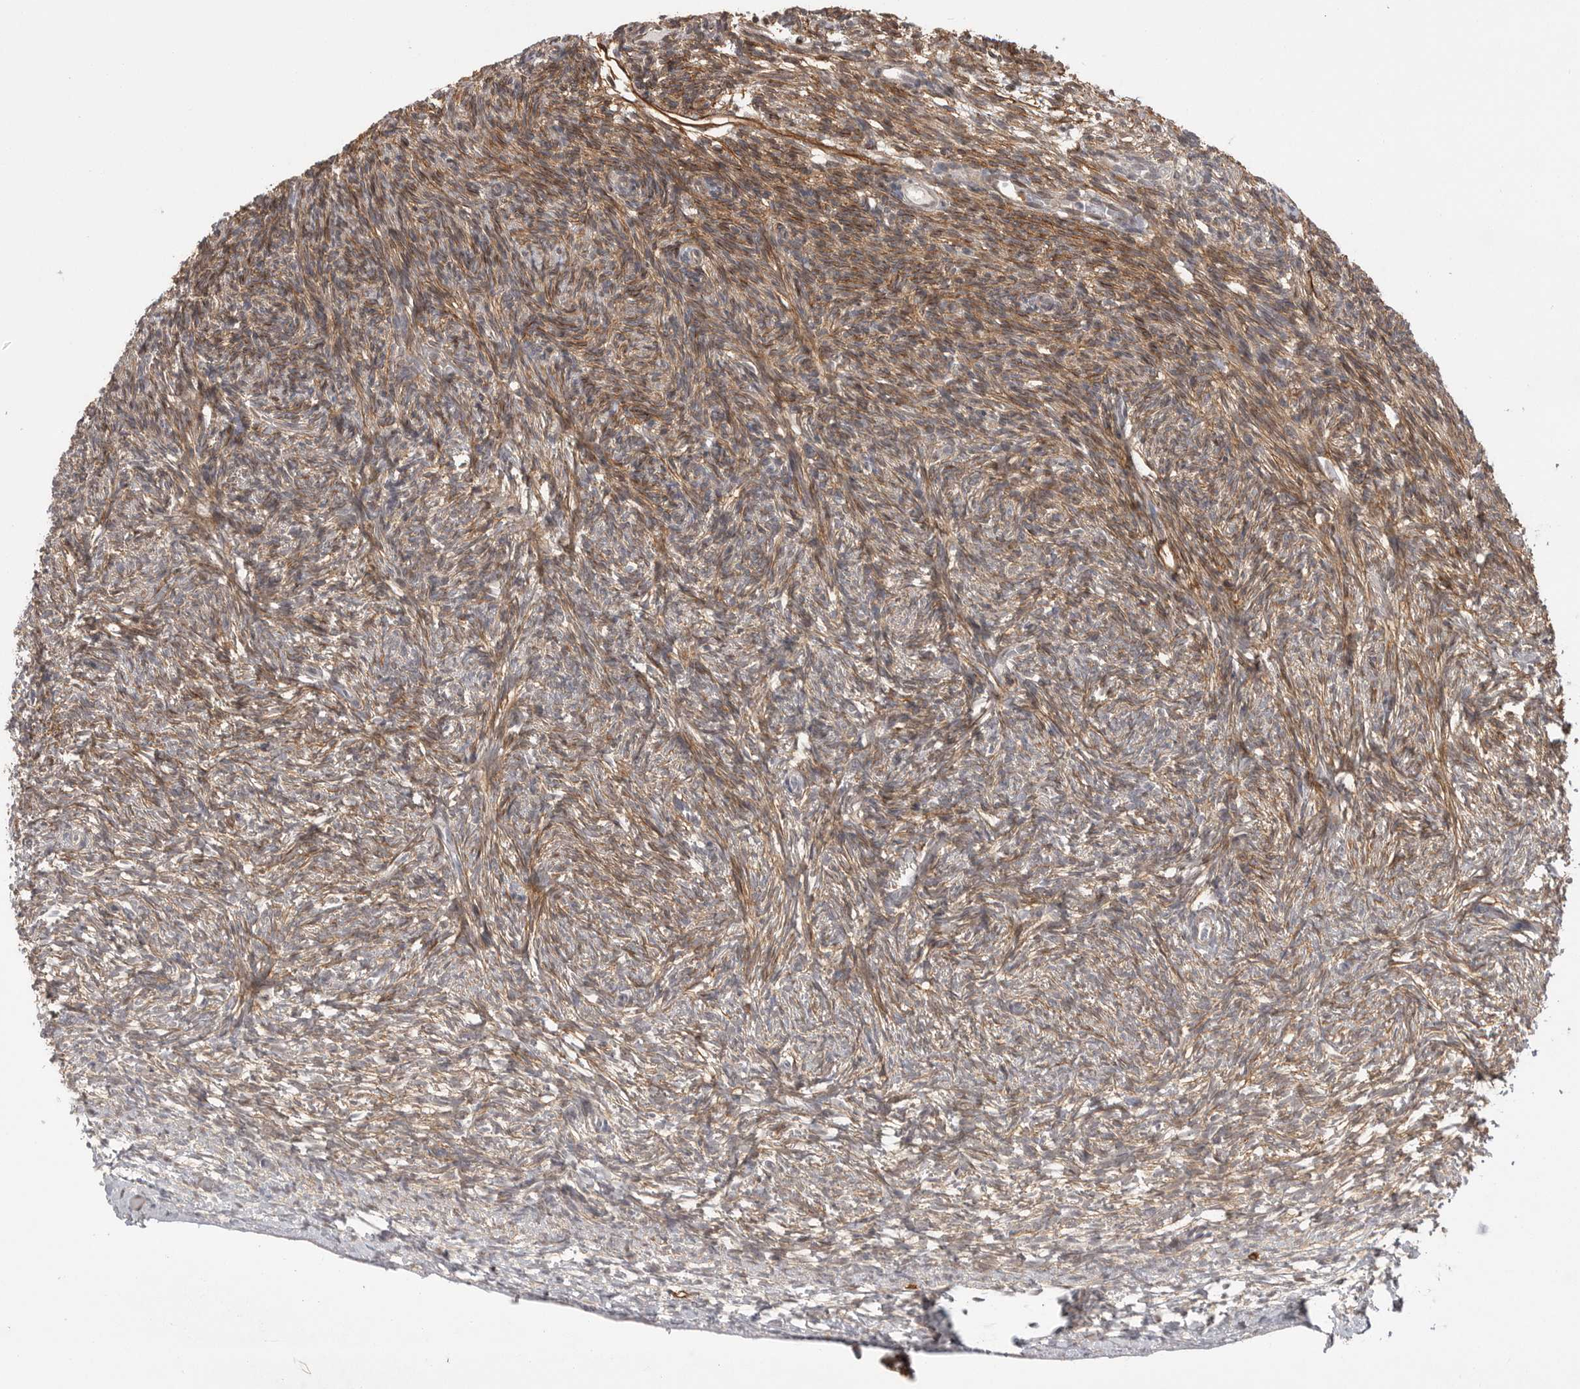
{"staining": {"intensity": "moderate", "quantity": "25%-75%", "location": "cytoplasmic/membranous"}, "tissue": "ovary", "cell_type": "Ovarian stroma cells", "image_type": "normal", "snomed": [{"axis": "morphology", "description": "Normal tissue, NOS"}, {"axis": "topography", "description": "Ovary"}], "caption": "Unremarkable ovary exhibits moderate cytoplasmic/membranous expression in approximately 25%-75% of ovarian stroma cells, visualized by immunohistochemistry.", "gene": "NECTIN1", "patient": {"sex": "female", "age": 34}}